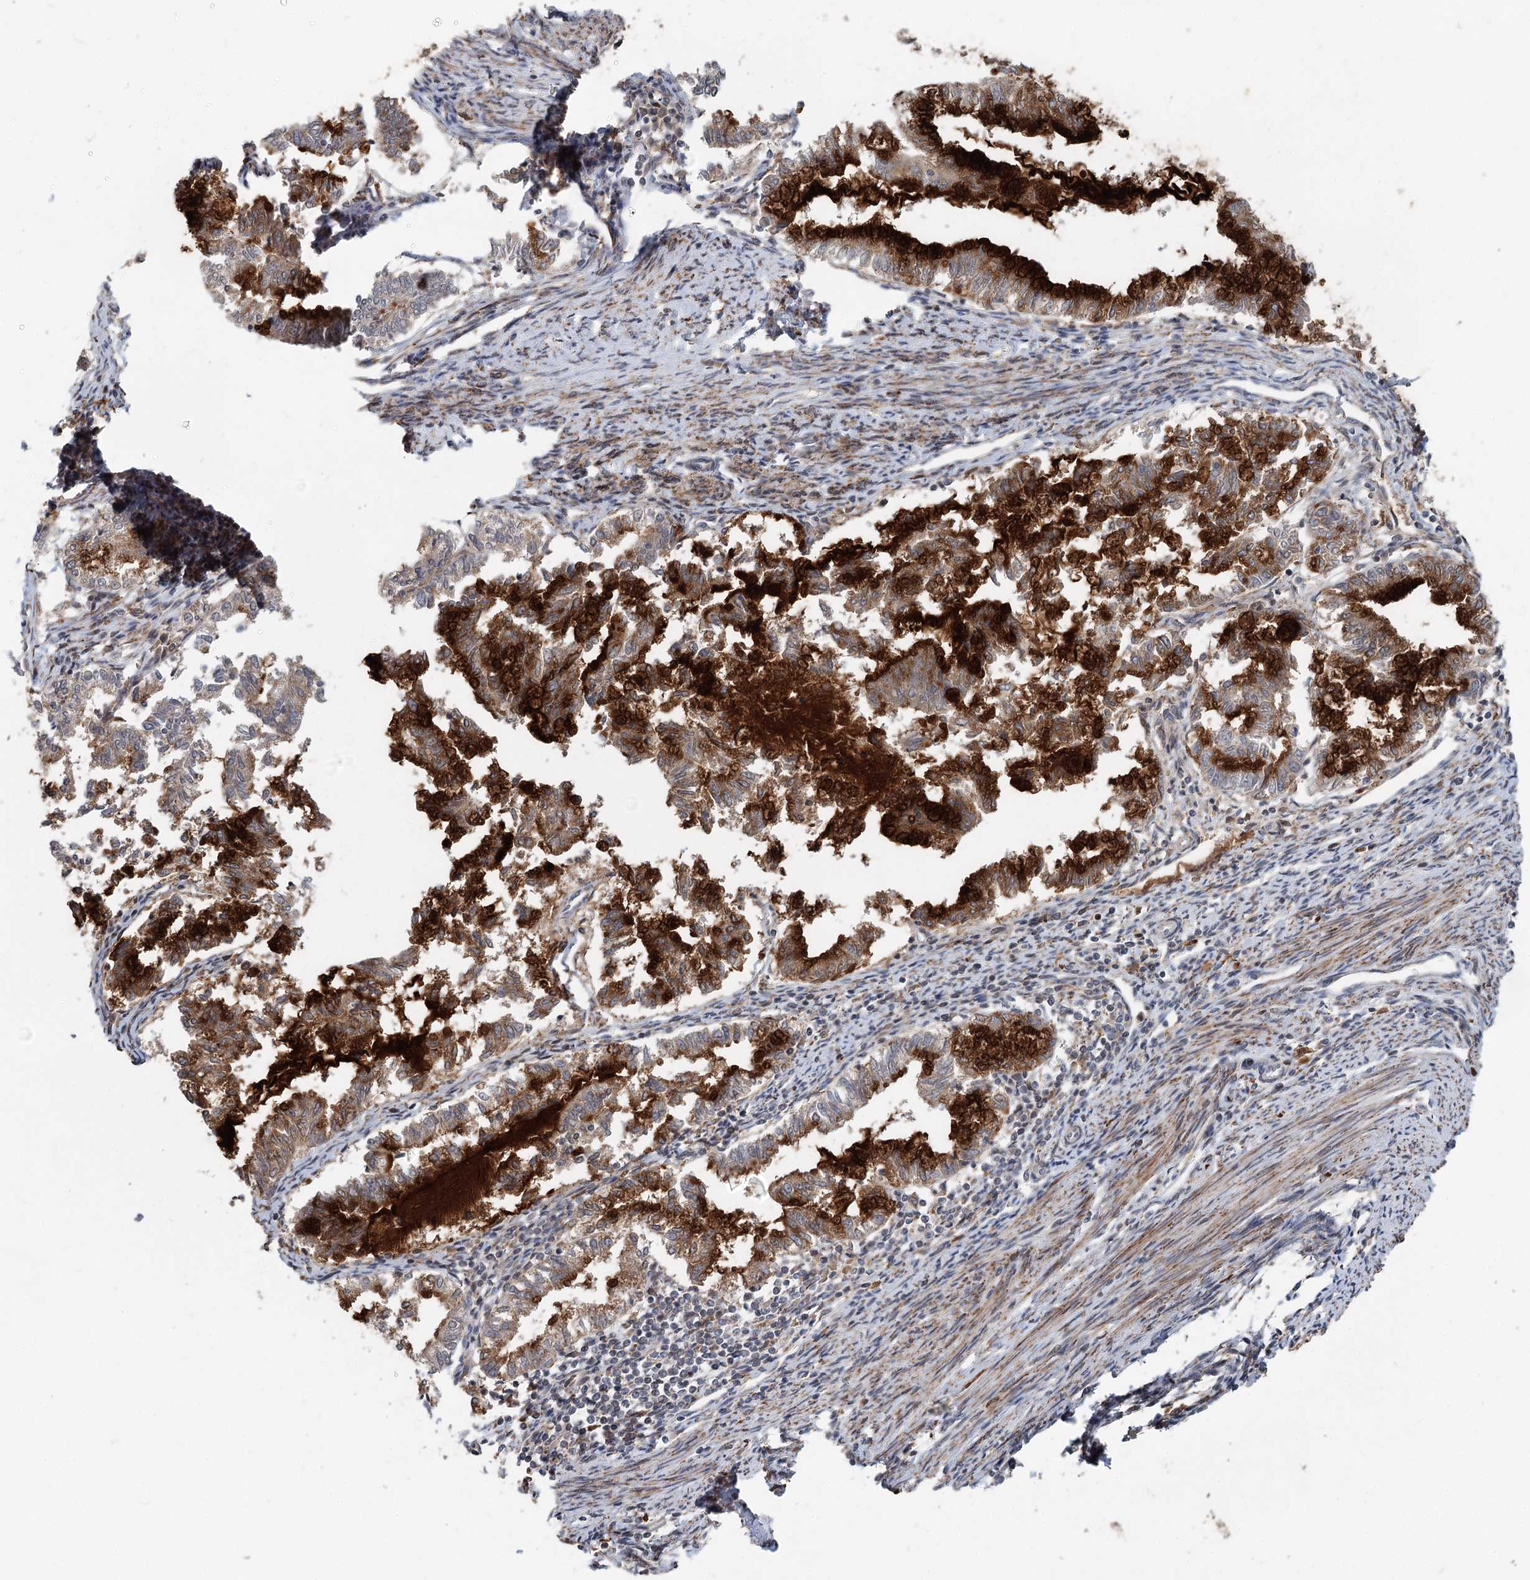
{"staining": {"intensity": "strong", "quantity": "25%-75%", "location": "cytoplasmic/membranous"}, "tissue": "endometrial cancer", "cell_type": "Tumor cells", "image_type": "cancer", "snomed": [{"axis": "morphology", "description": "Adenocarcinoma, NOS"}, {"axis": "topography", "description": "Endometrium"}], "caption": "IHC staining of endometrial cancer (adenocarcinoma), which exhibits high levels of strong cytoplasmic/membranous positivity in approximately 25%-75% of tumor cells indicating strong cytoplasmic/membranous protein positivity. The staining was performed using DAB (brown) for protein detection and nuclei were counterstained in hematoxylin (blue).", "gene": "RNF111", "patient": {"sex": "female", "age": 79}}